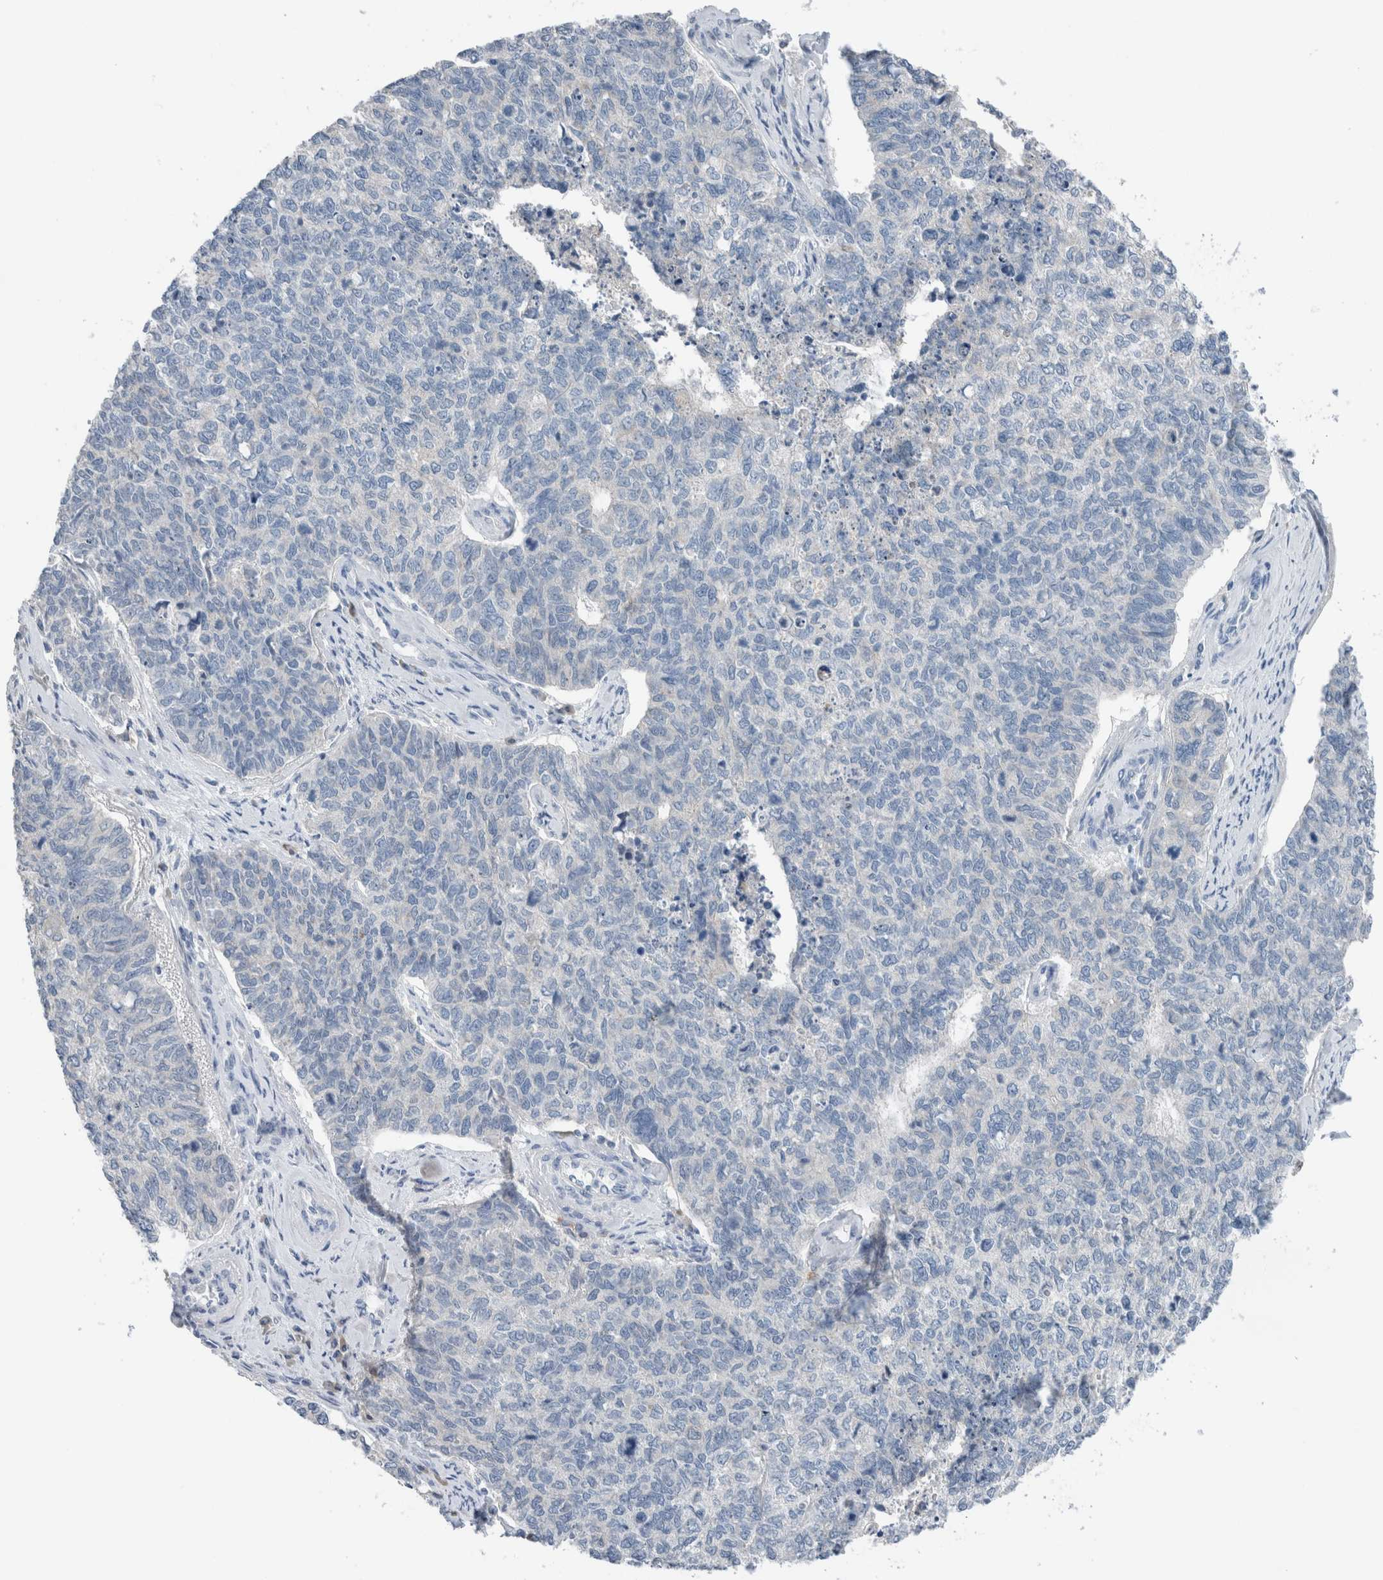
{"staining": {"intensity": "negative", "quantity": "none", "location": "none"}, "tissue": "cervical cancer", "cell_type": "Tumor cells", "image_type": "cancer", "snomed": [{"axis": "morphology", "description": "Squamous cell carcinoma, NOS"}, {"axis": "topography", "description": "Cervix"}], "caption": "The immunohistochemistry (IHC) micrograph has no significant staining in tumor cells of cervical squamous cell carcinoma tissue.", "gene": "DUOX1", "patient": {"sex": "female", "age": 63}}